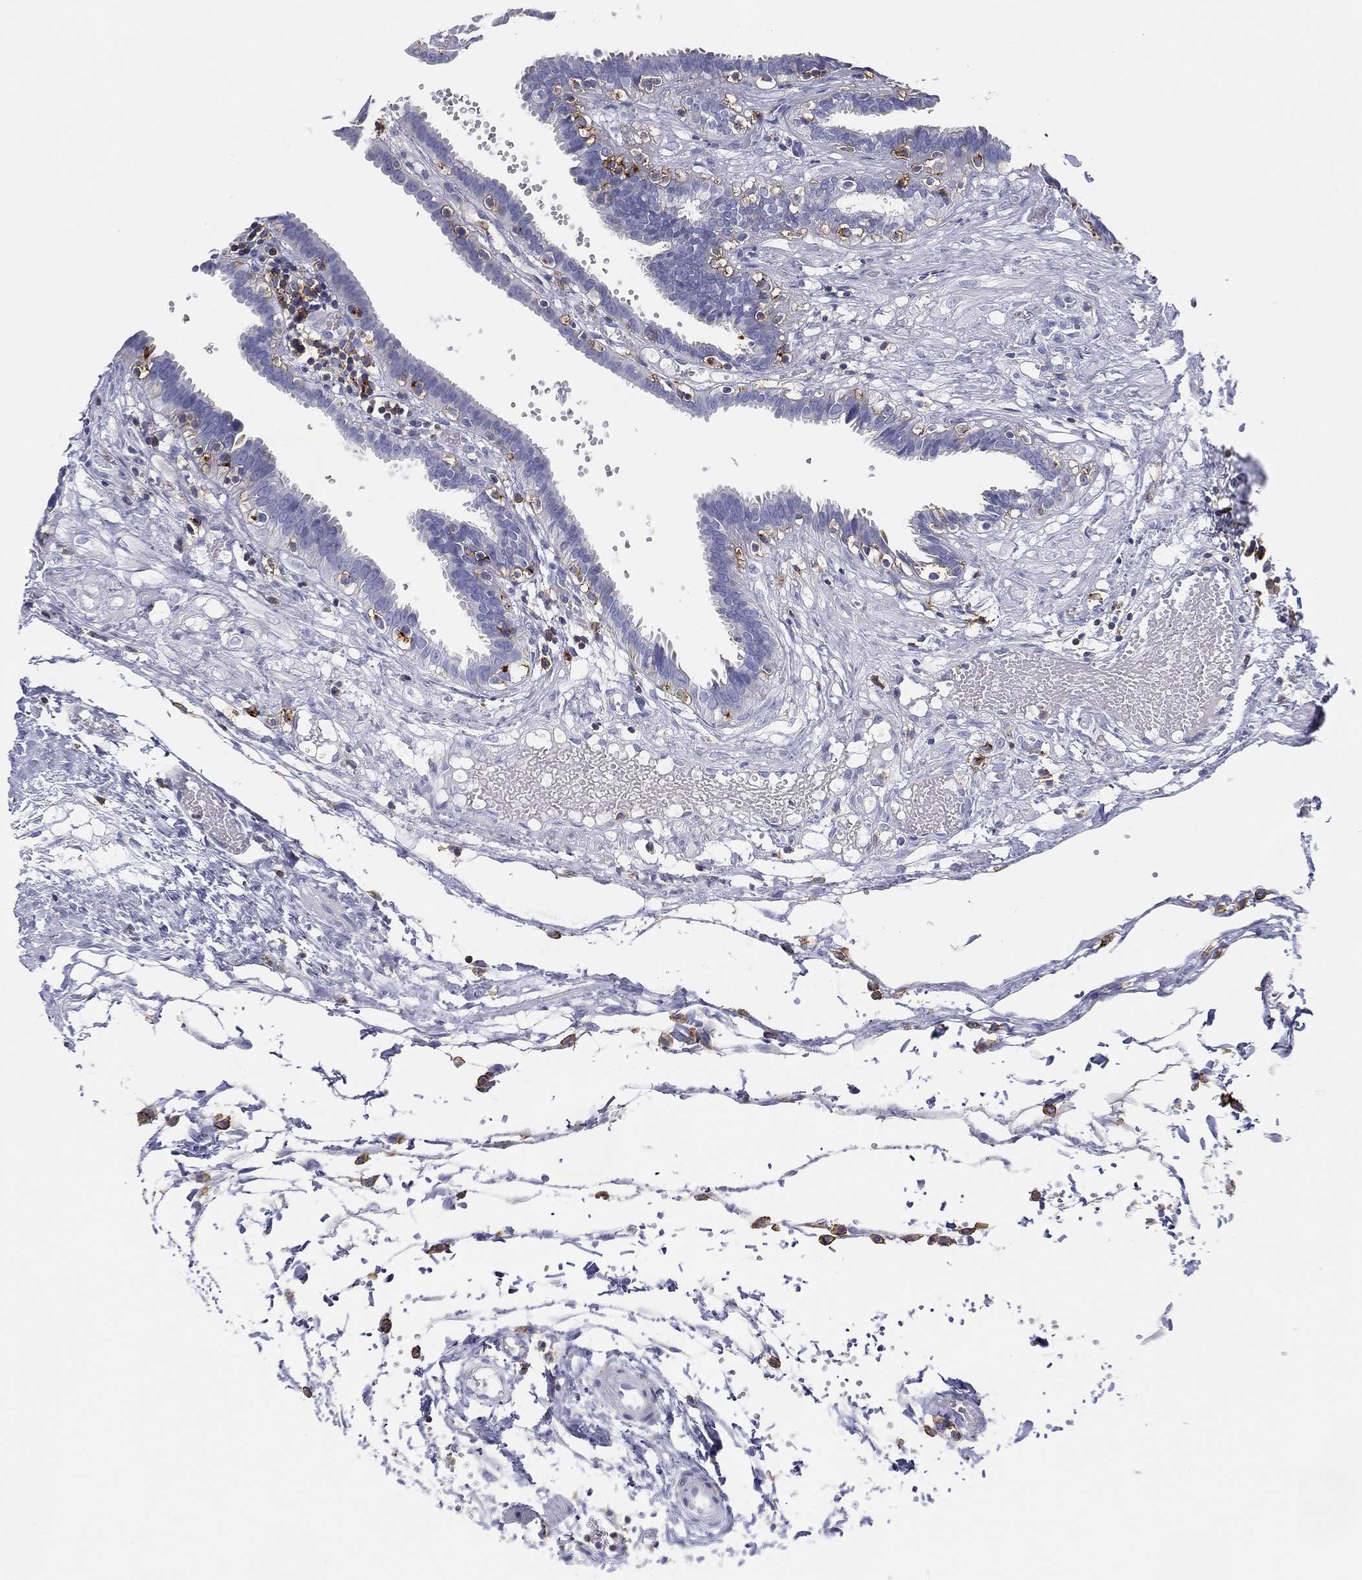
{"staining": {"intensity": "negative", "quantity": "none", "location": "none"}, "tissue": "fallopian tube", "cell_type": "Glandular cells", "image_type": "normal", "snomed": [{"axis": "morphology", "description": "Normal tissue, NOS"}, {"axis": "topography", "description": "Fallopian tube"}], "caption": "The micrograph reveals no significant staining in glandular cells of fallopian tube.", "gene": "SELPLG", "patient": {"sex": "female", "age": 37}}